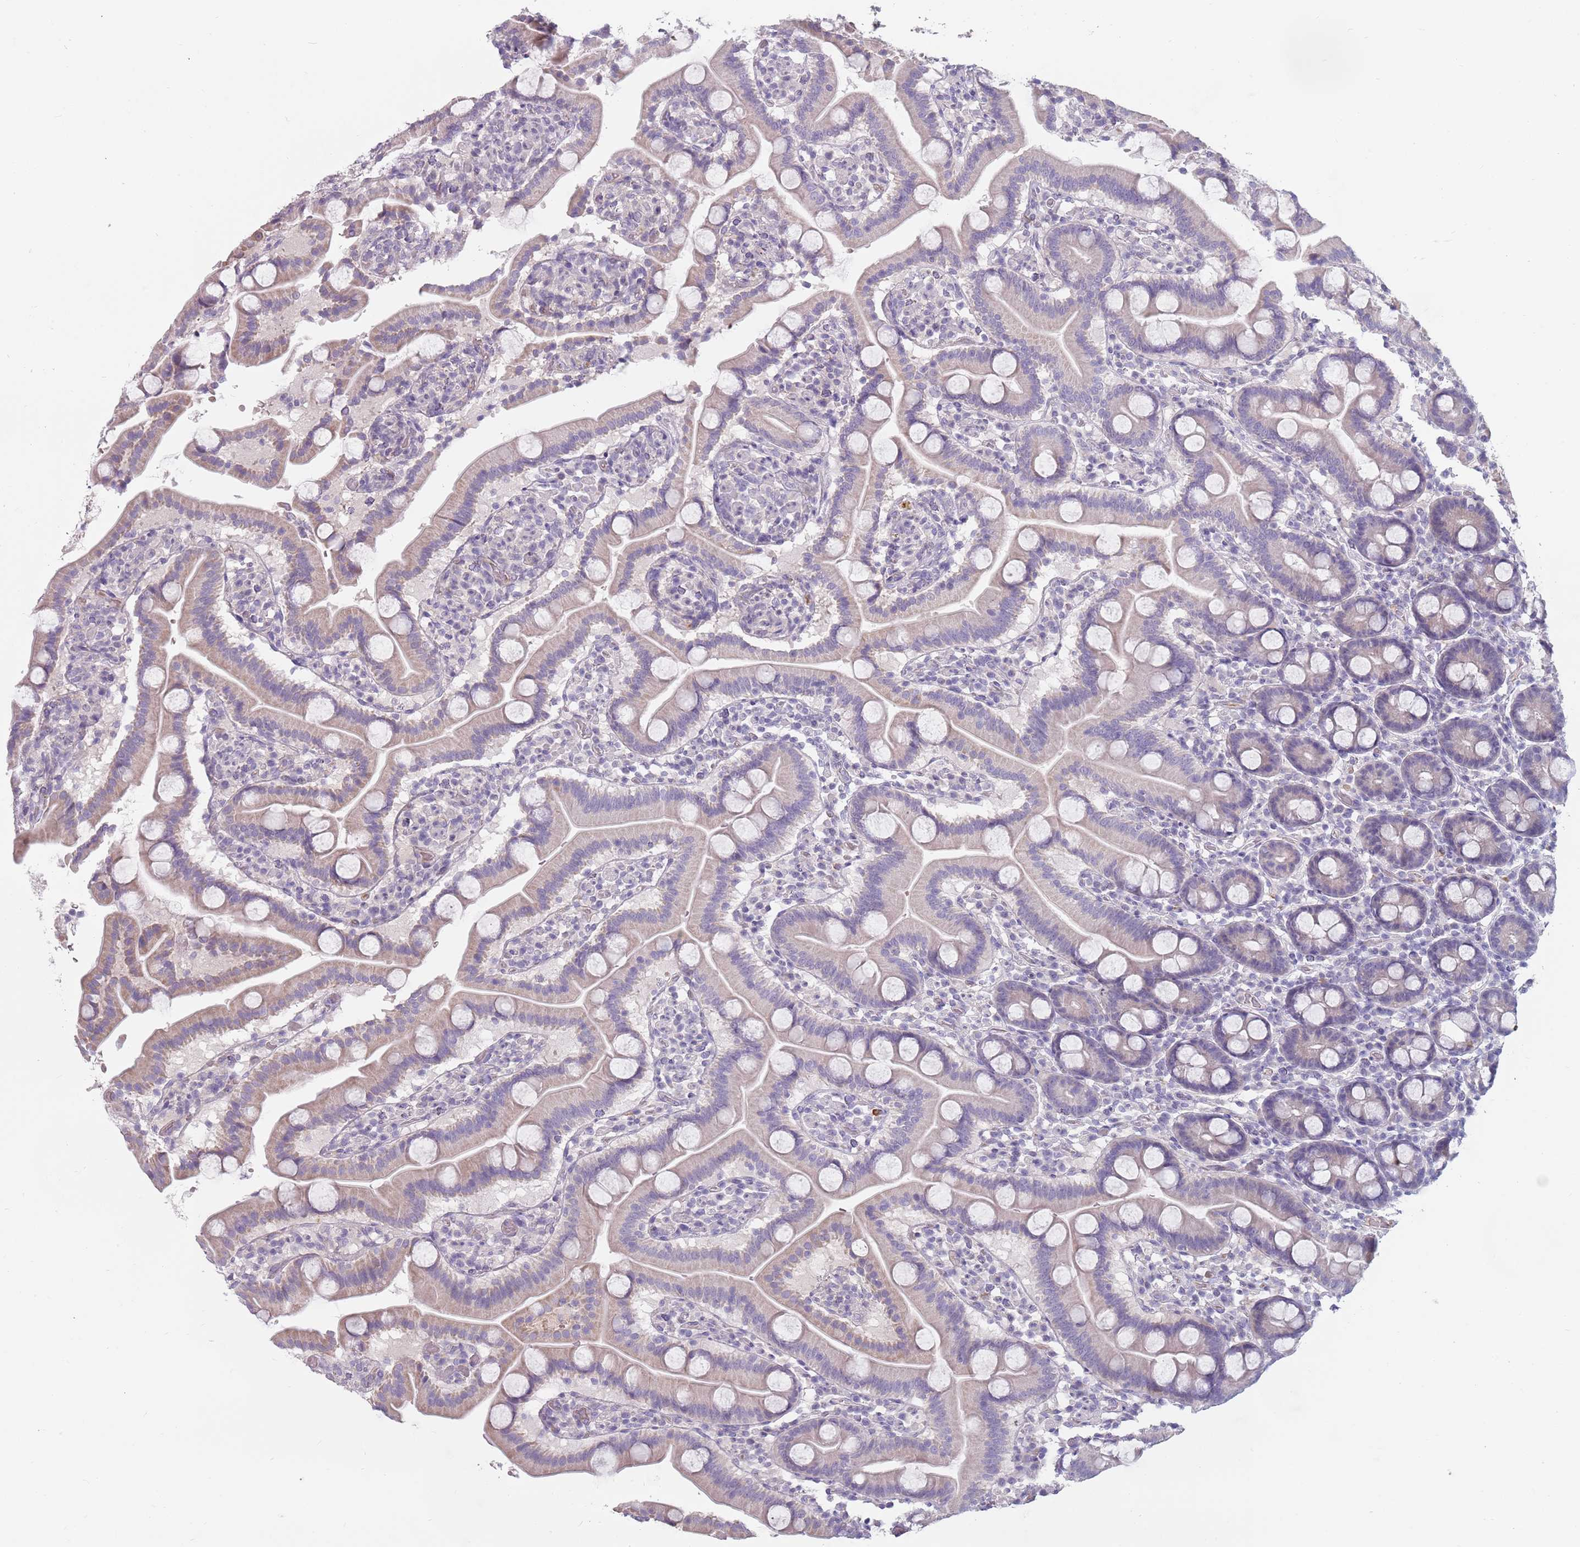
{"staining": {"intensity": "weak", "quantity": "25%-75%", "location": "cytoplasmic/membranous"}, "tissue": "duodenum", "cell_type": "Glandular cells", "image_type": "normal", "snomed": [{"axis": "morphology", "description": "Normal tissue, NOS"}, {"axis": "topography", "description": "Duodenum"}], "caption": "A low amount of weak cytoplasmic/membranous expression is seen in about 25%-75% of glandular cells in normal duodenum.", "gene": "DDX4", "patient": {"sex": "male", "age": 55}}